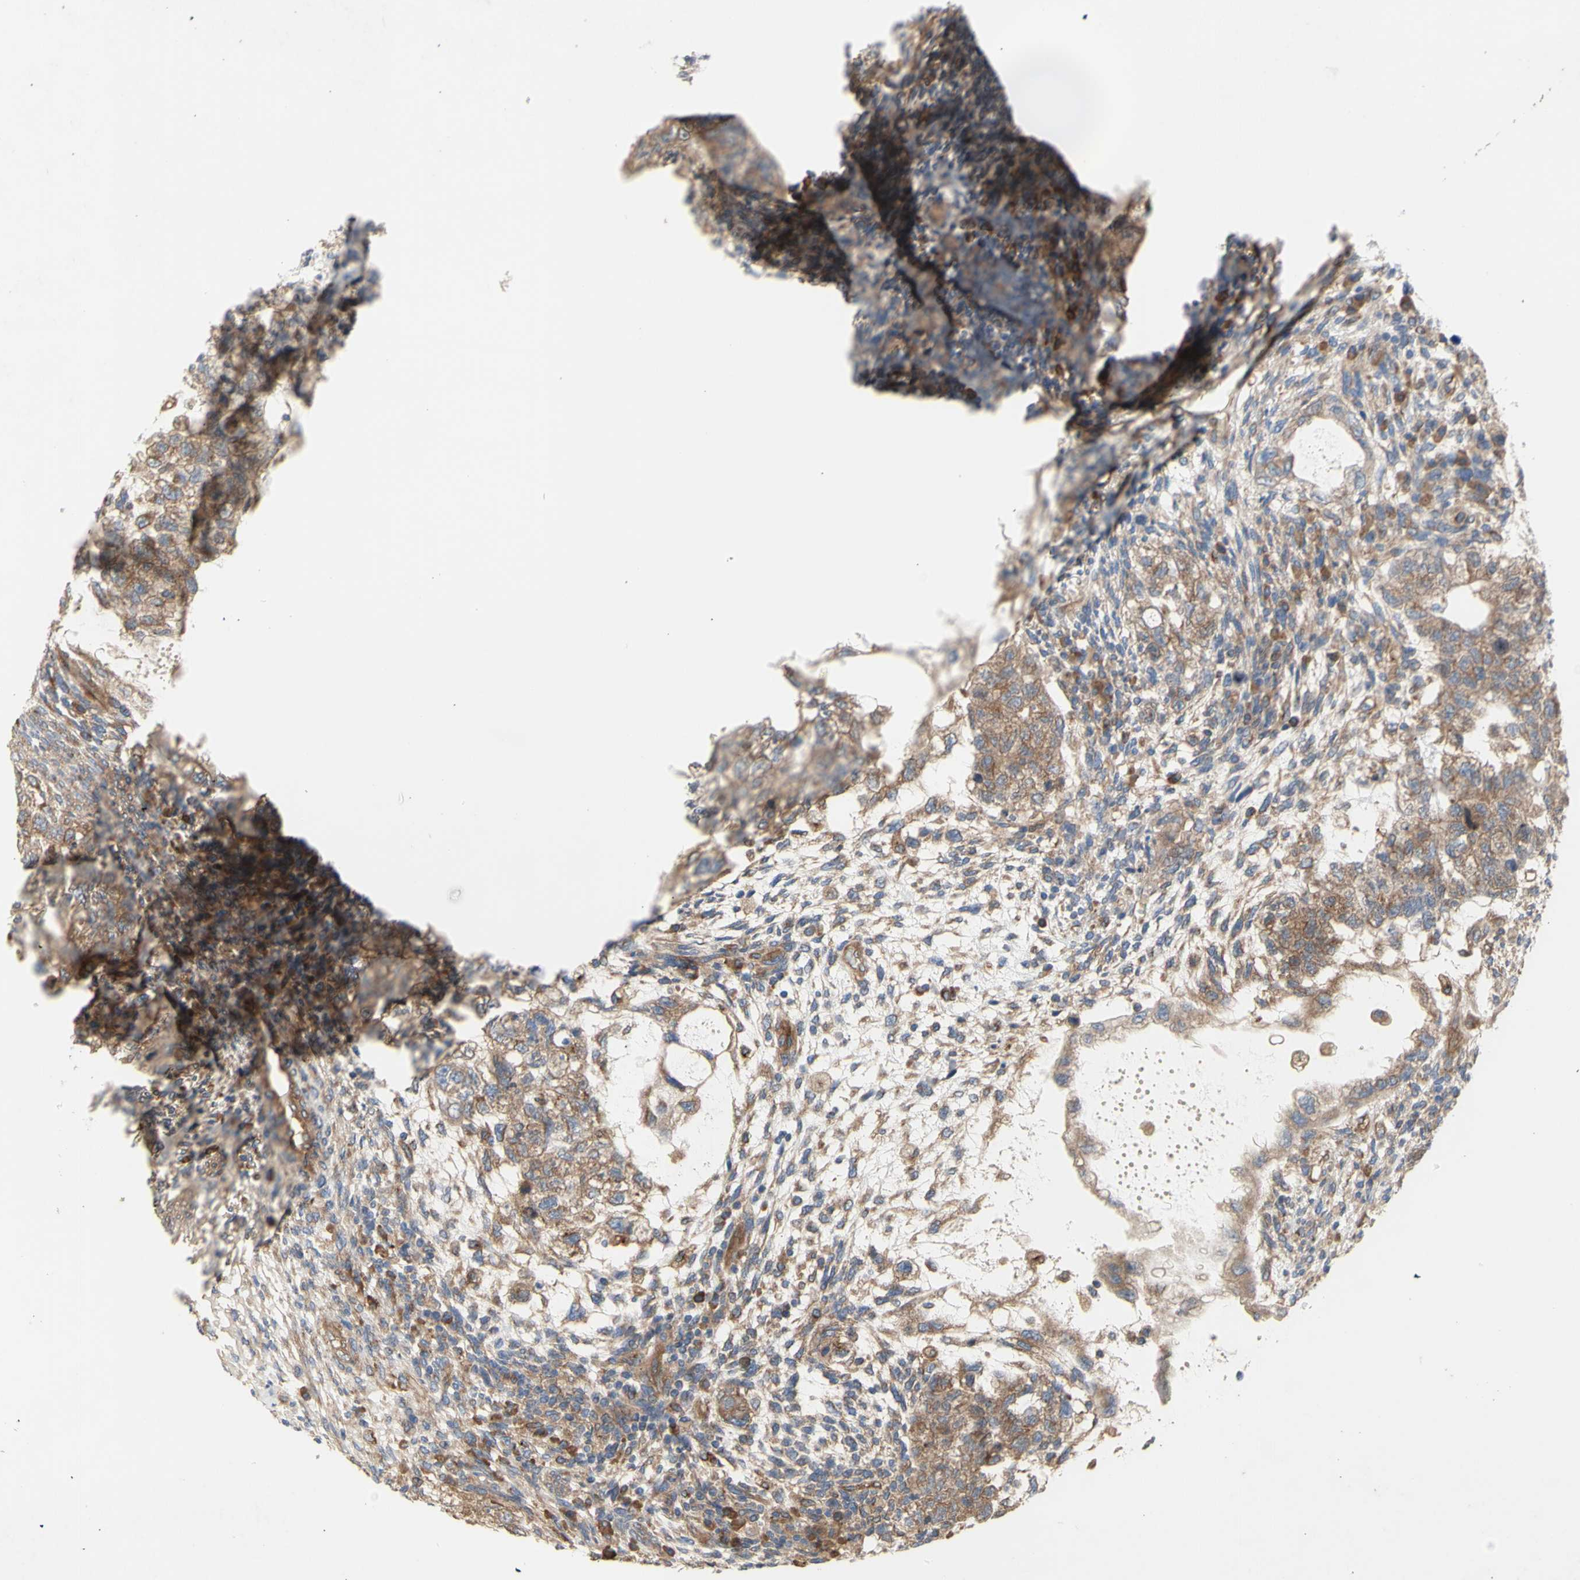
{"staining": {"intensity": "strong", "quantity": "25%-75%", "location": "cytoplasmic/membranous"}, "tissue": "testis cancer", "cell_type": "Tumor cells", "image_type": "cancer", "snomed": [{"axis": "morphology", "description": "Normal tissue, NOS"}, {"axis": "morphology", "description": "Carcinoma, Embryonal, NOS"}, {"axis": "topography", "description": "Testis"}], "caption": "Testis cancer (embryonal carcinoma) stained for a protein (brown) displays strong cytoplasmic/membranous positive expression in approximately 25%-75% of tumor cells.", "gene": "KLC1", "patient": {"sex": "male", "age": 36}}